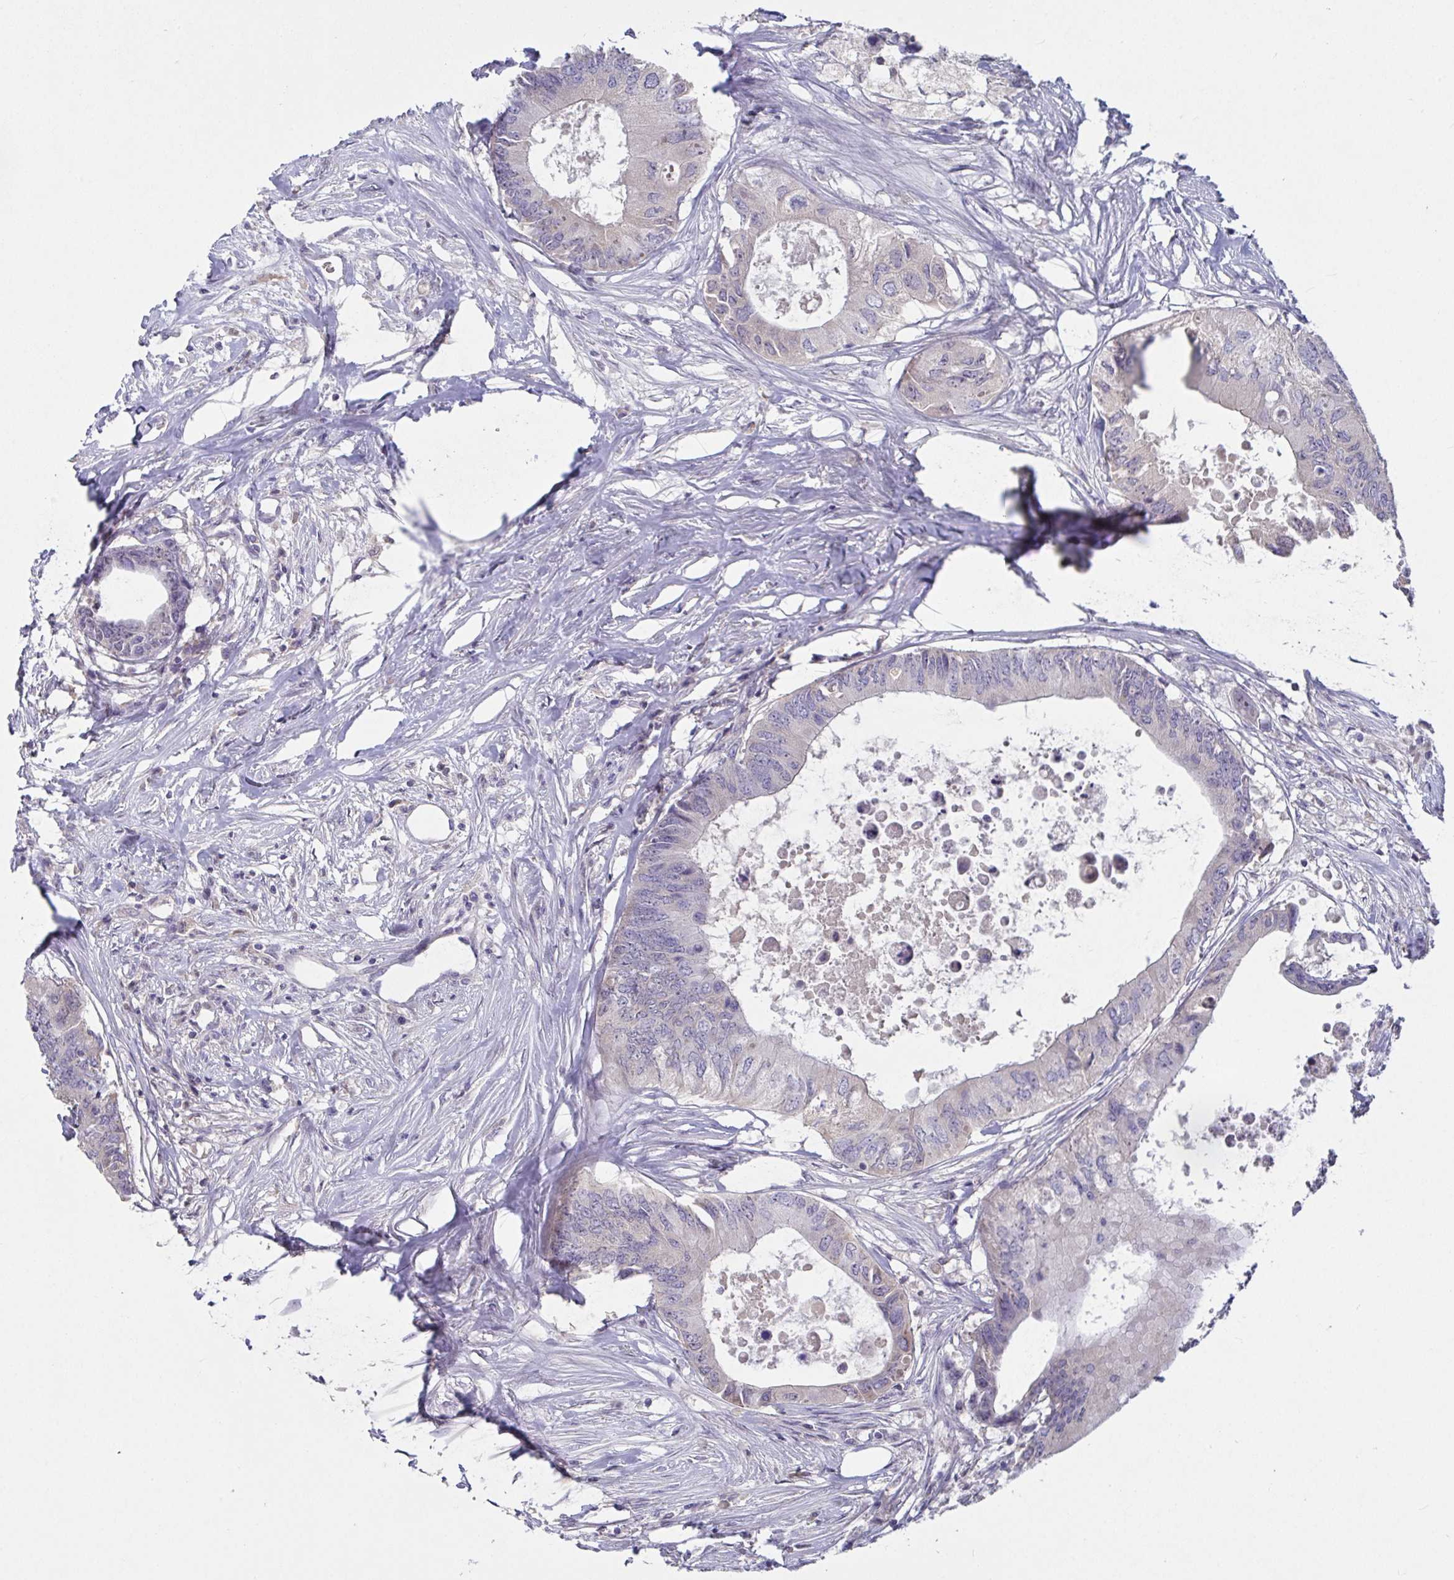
{"staining": {"intensity": "negative", "quantity": "none", "location": "none"}, "tissue": "colorectal cancer", "cell_type": "Tumor cells", "image_type": "cancer", "snomed": [{"axis": "morphology", "description": "Adenocarcinoma, NOS"}, {"axis": "topography", "description": "Colon"}], "caption": "There is no significant staining in tumor cells of colorectal cancer.", "gene": "MYC", "patient": {"sex": "male", "age": 71}}